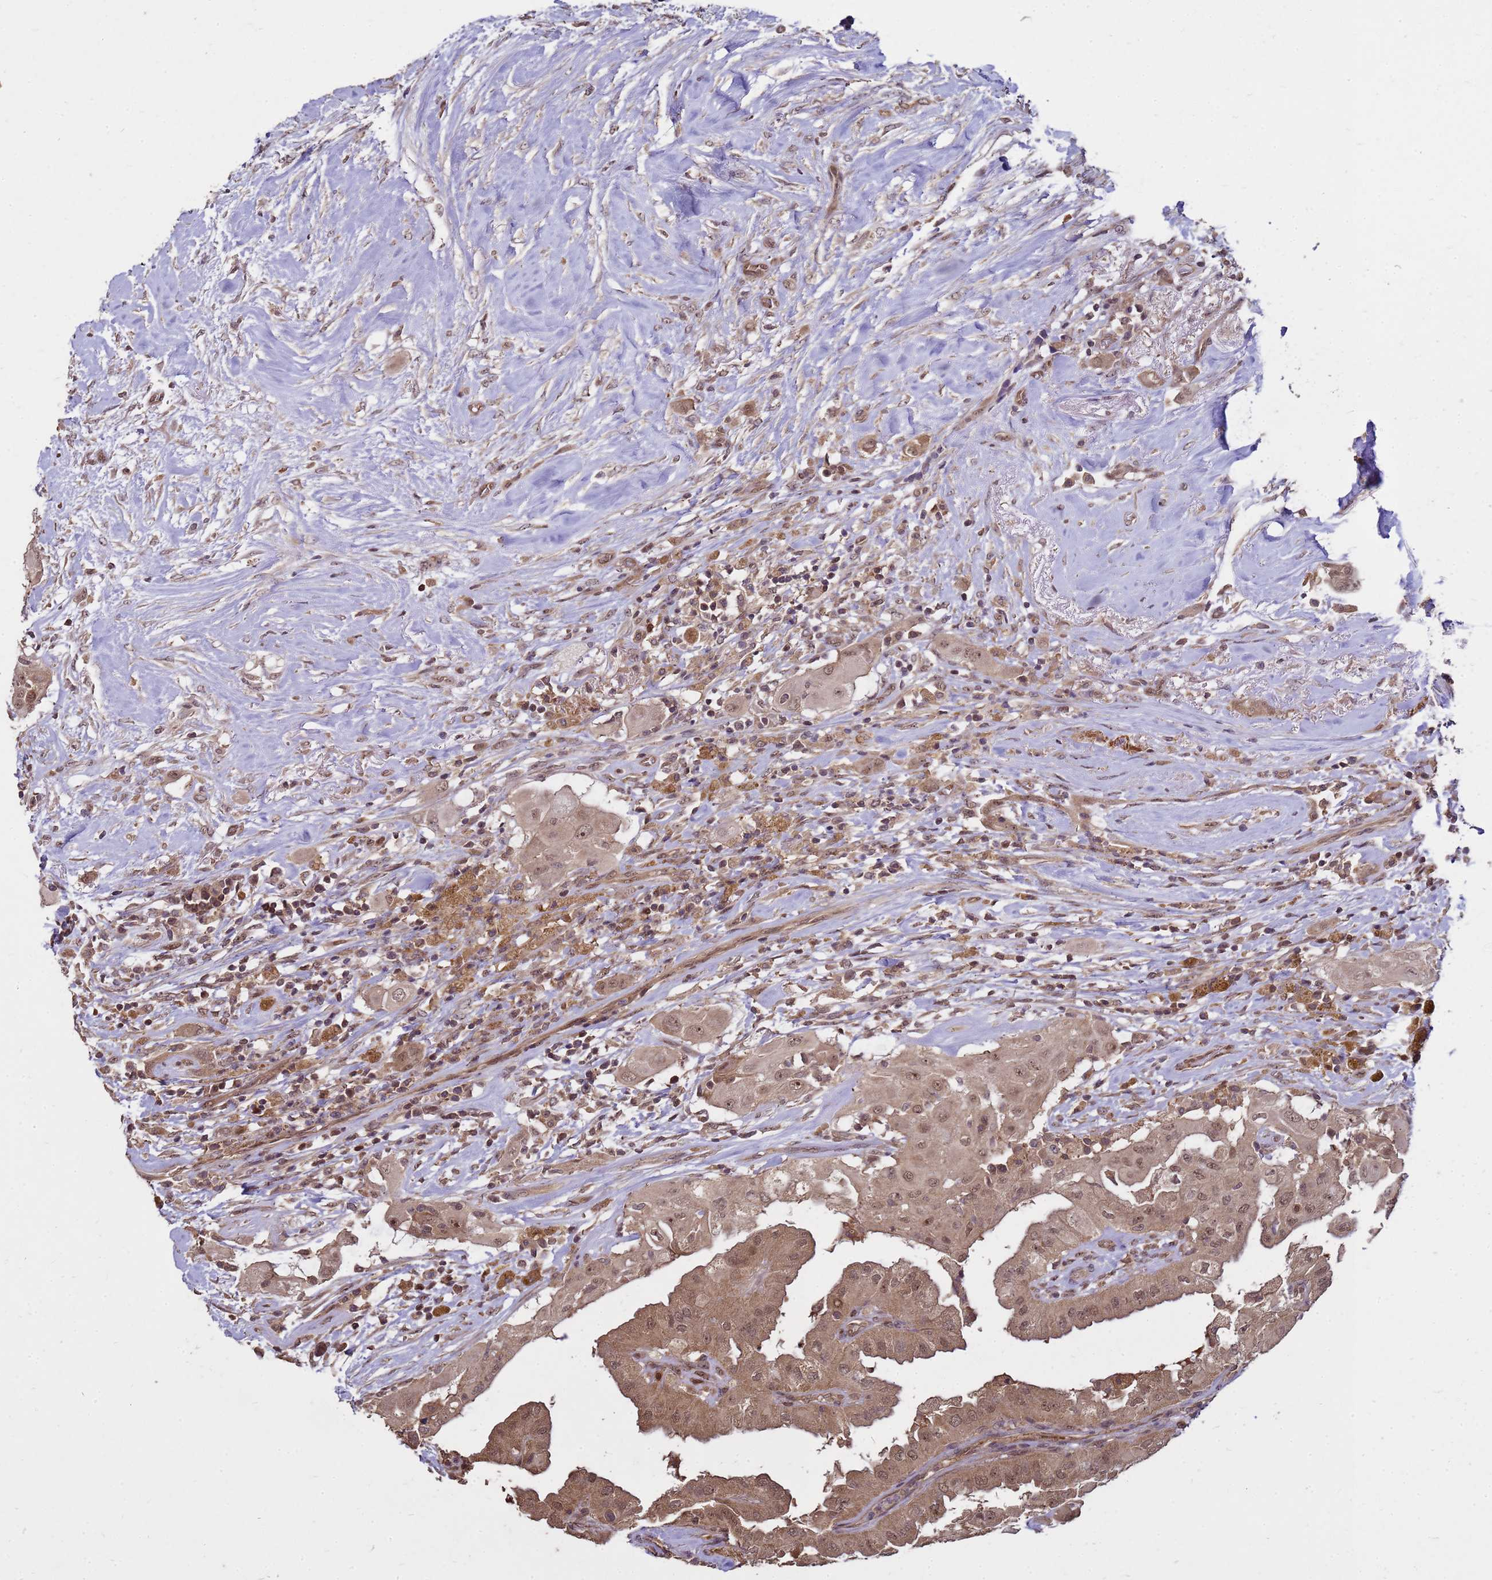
{"staining": {"intensity": "moderate", "quantity": ">75%", "location": "cytoplasmic/membranous,nuclear"}, "tissue": "thyroid cancer", "cell_type": "Tumor cells", "image_type": "cancer", "snomed": [{"axis": "morphology", "description": "Papillary adenocarcinoma, NOS"}, {"axis": "topography", "description": "Thyroid gland"}], "caption": "Thyroid papillary adenocarcinoma stained with a protein marker demonstrates moderate staining in tumor cells.", "gene": "CRBN", "patient": {"sex": "female", "age": 59}}